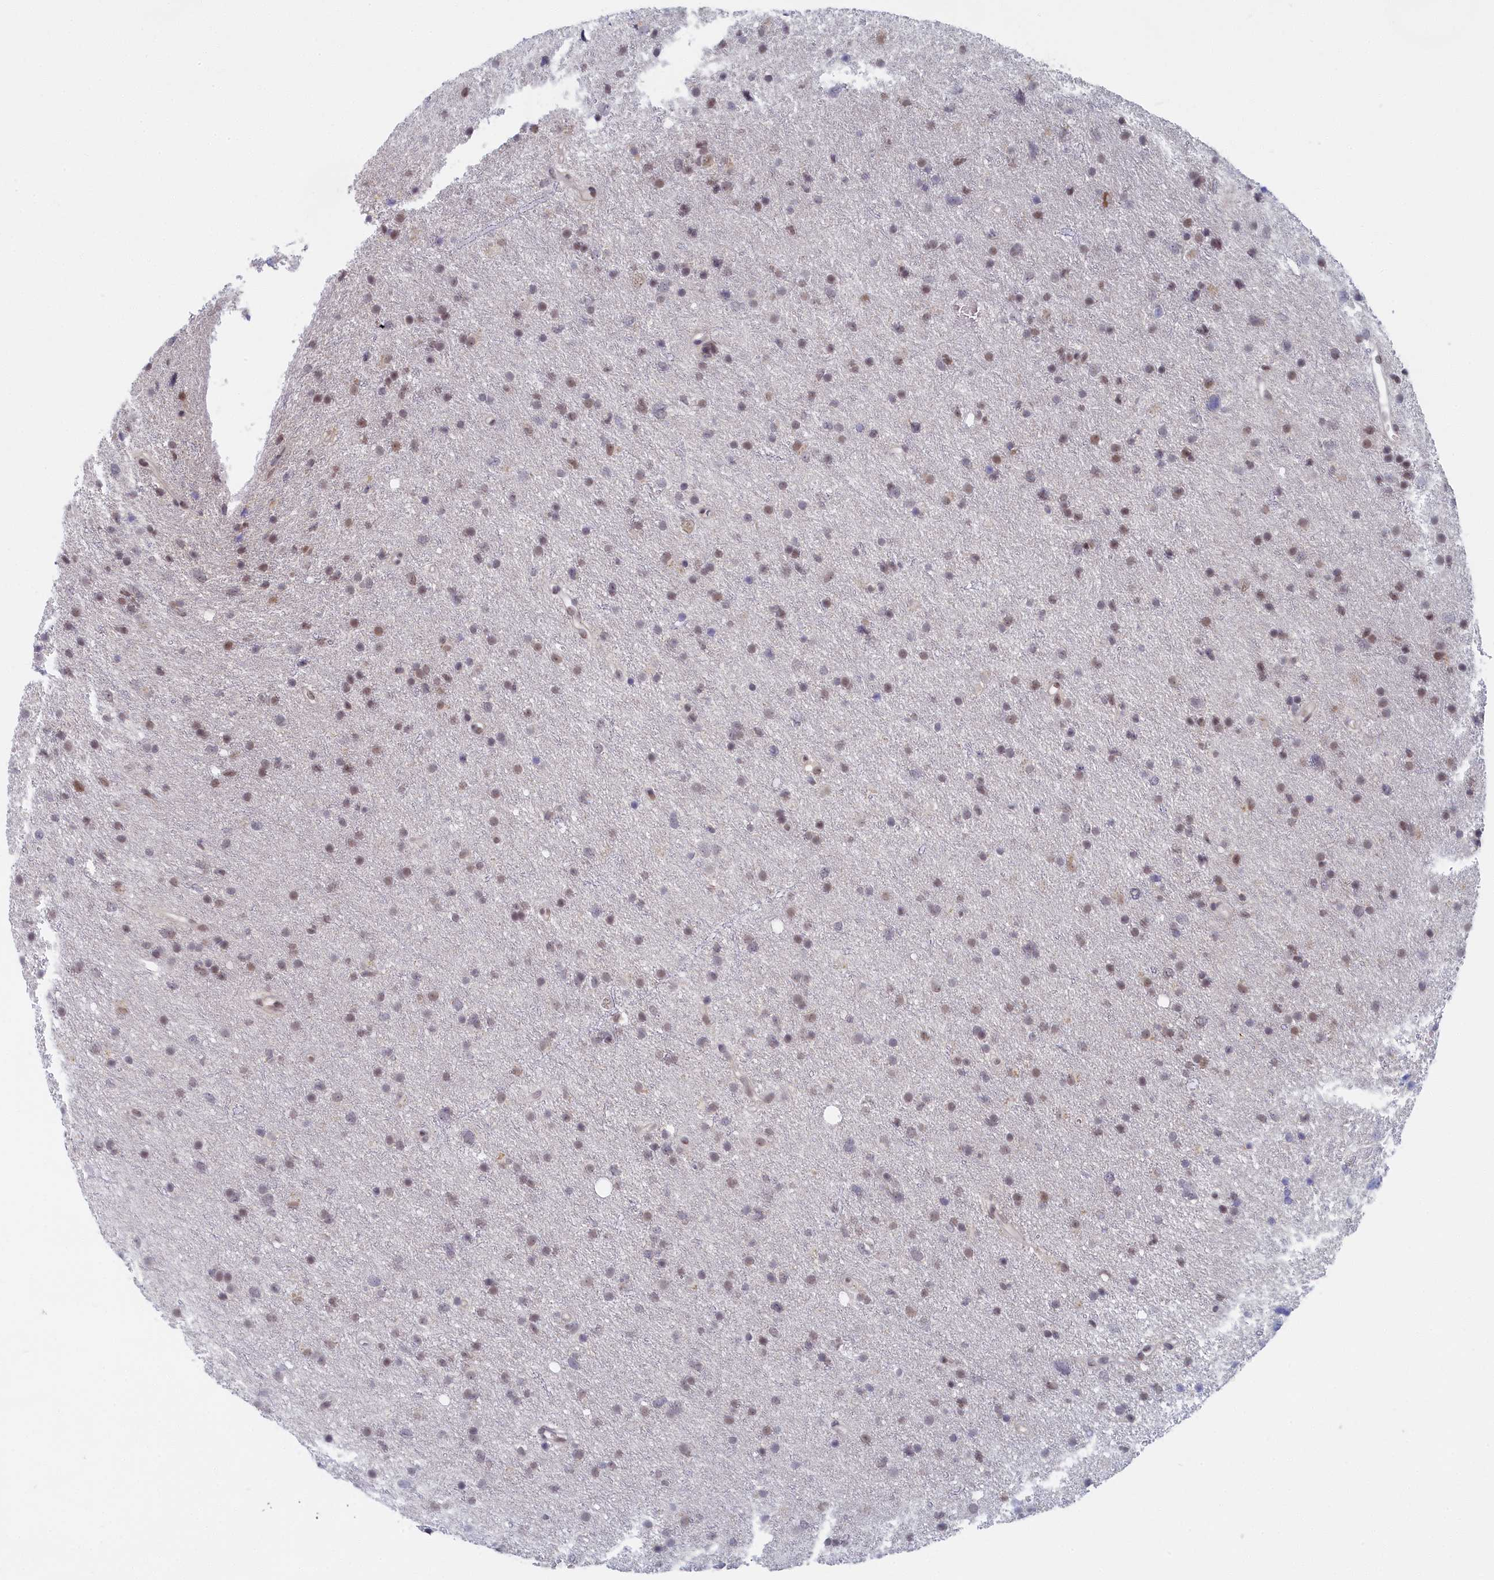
{"staining": {"intensity": "weak", "quantity": "<25%", "location": "nuclear"}, "tissue": "glioma", "cell_type": "Tumor cells", "image_type": "cancer", "snomed": [{"axis": "morphology", "description": "Glioma, malignant, Low grade"}, {"axis": "topography", "description": "Cerebral cortex"}], "caption": "Histopathology image shows no significant protein positivity in tumor cells of malignant glioma (low-grade).", "gene": "DNAJC17", "patient": {"sex": "female", "age": 39}}